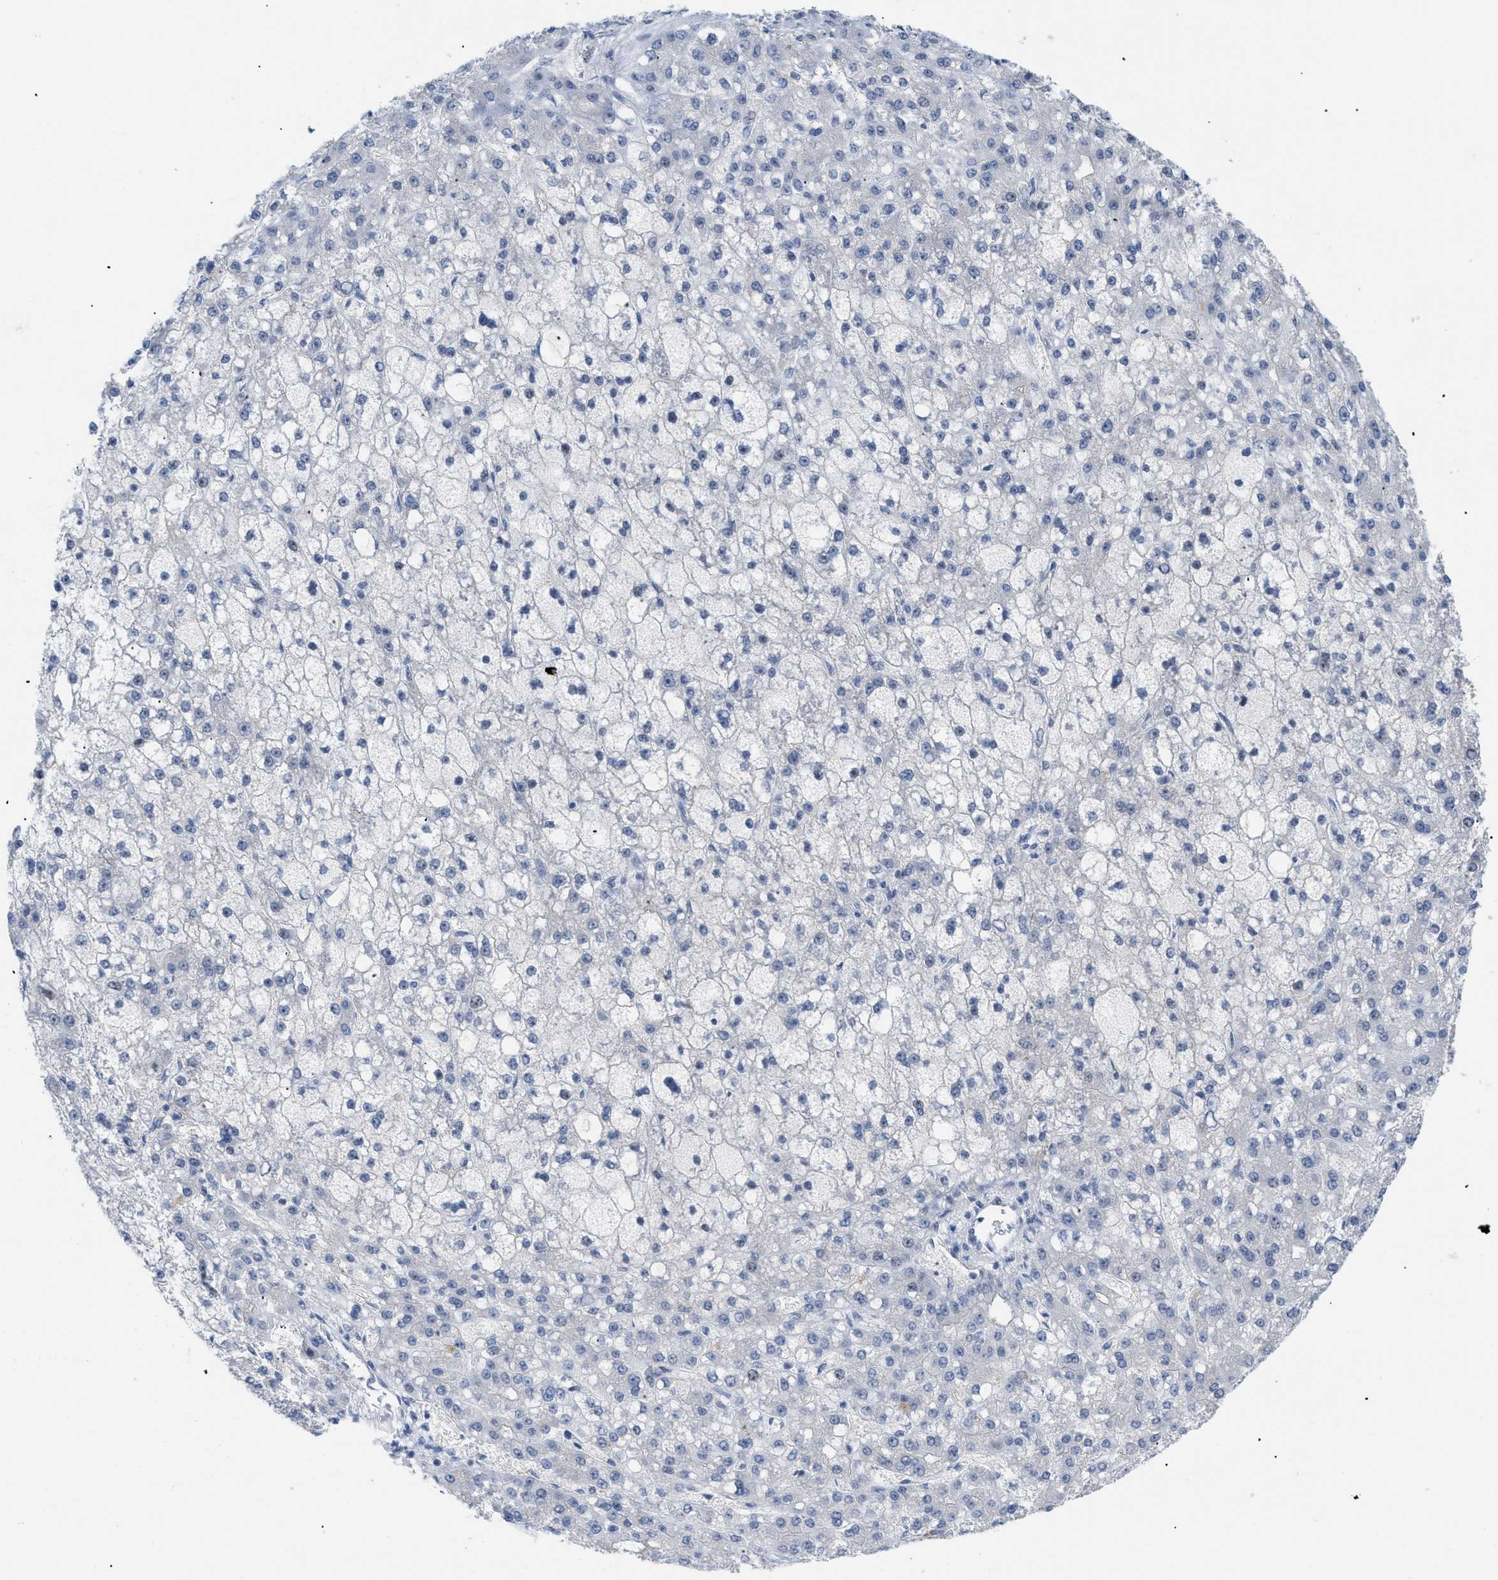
{"staining": {"intensity": "negative", "quantity": "none", "location": "none"}, "tissue": "liver cancer", "cell_type": "Tumor cells", "image_type": "cancer", "snomed": [{"axis": "morphology", "description": "Carcinoma, Hepatocellular, NOS"}, {"axis": "topography", "description": "Liver"}], "caption": "IHC micrograph of human hepatocellular carcinoma (liver) stained for a protein (brown), which exhibits no staining in tumor cells. (DAB immunohistochemistry (IHC) visualized using brightfield microscopy, high magnification).", "gene": "MED1", "patient": {"sex": "male", "age": 67}}